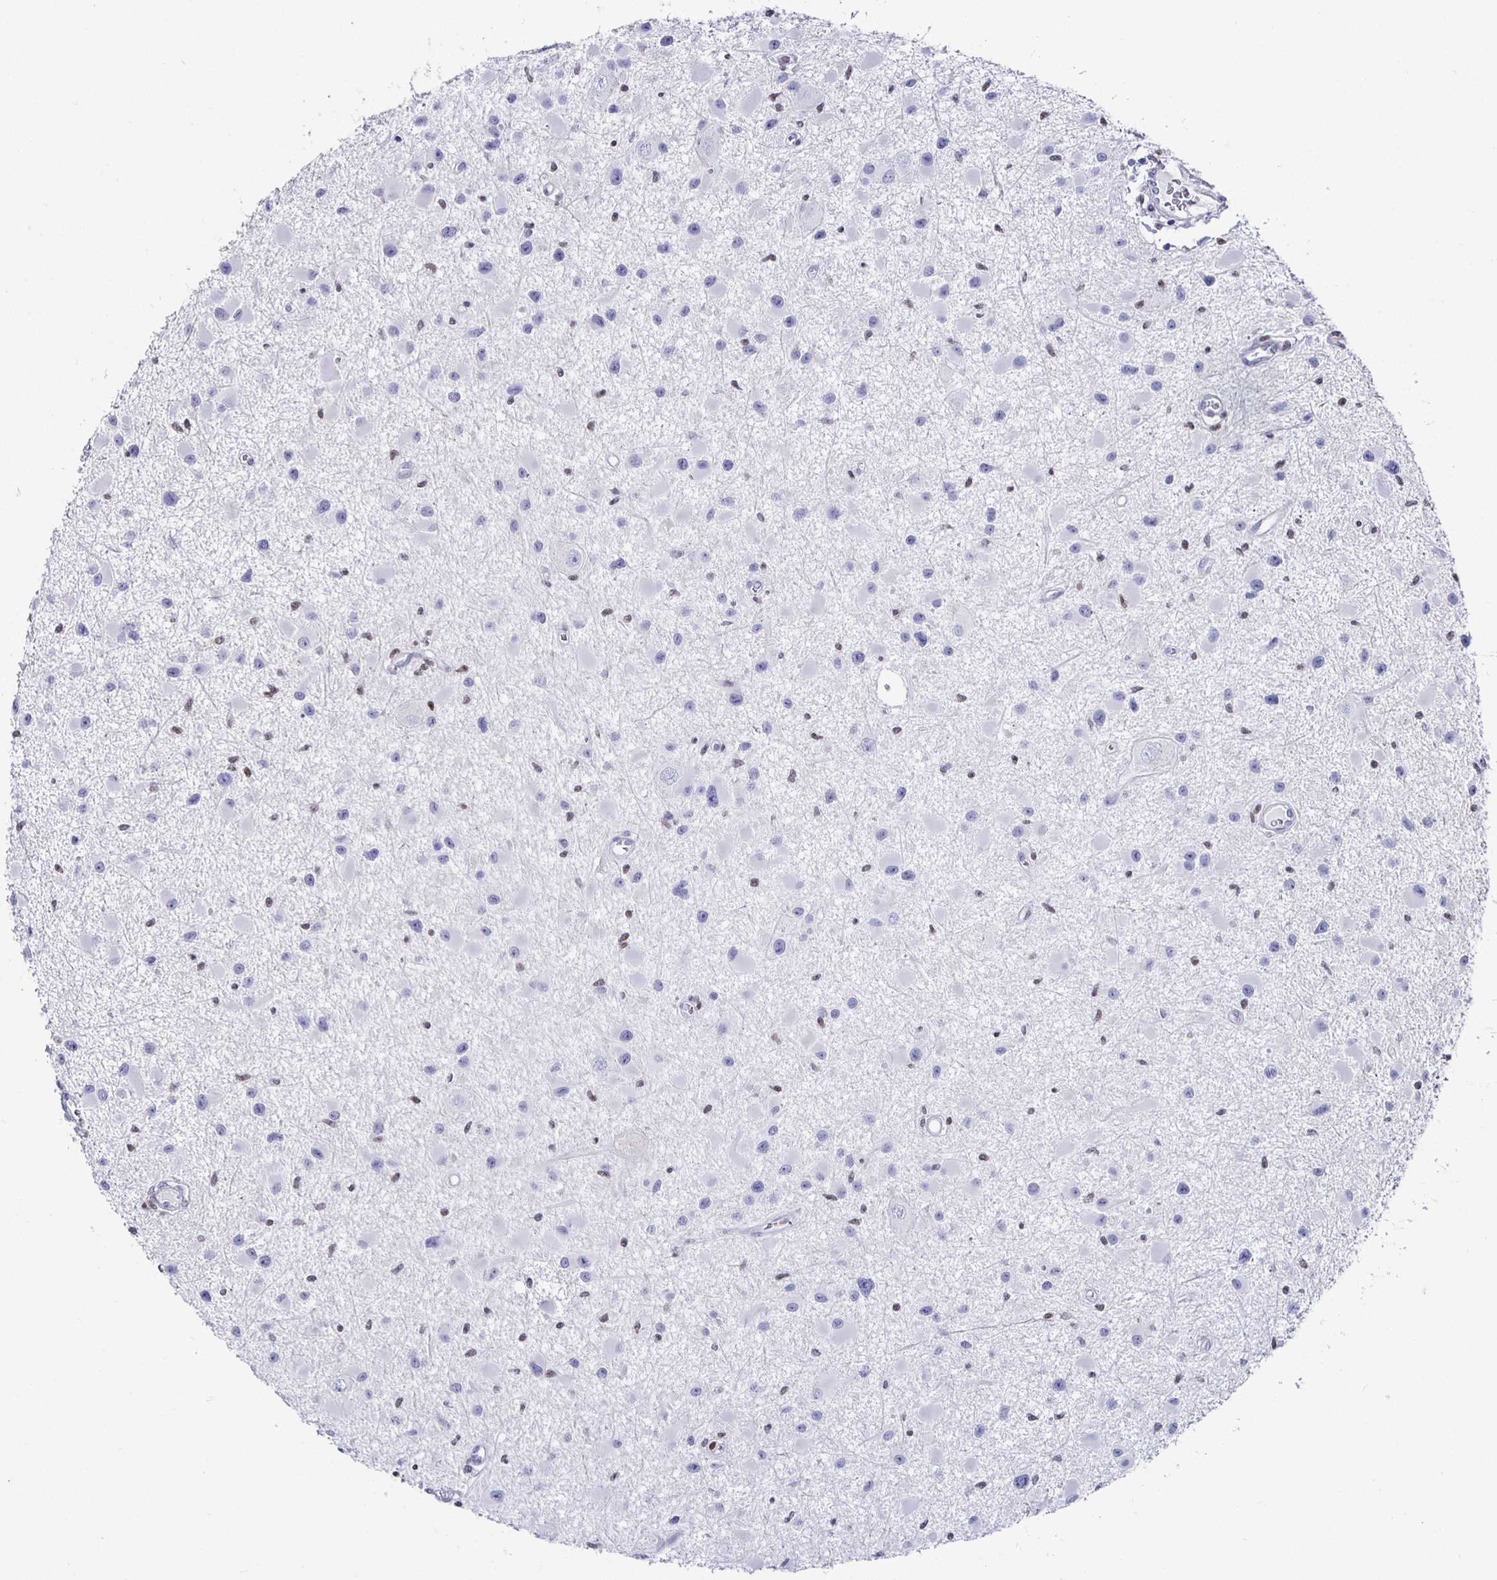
{"staining": {"intensity": "negative", "quantity": "none", "location": "none"}, "tissue": "glioma", "cell_type": "Tumor cells", "image_type": "cancer", "snomed": [{"axis": "morphology", "description": "Glioma, malignant, High grade"}, {"axis": "topography", "description": "Brain"}], "caption": "Human glioma stained for a protein using immunohistochemistry displays no positivity in tumor cells.", "gene": "RUNX2", "patient": {"sex": "male", "age": 54}}